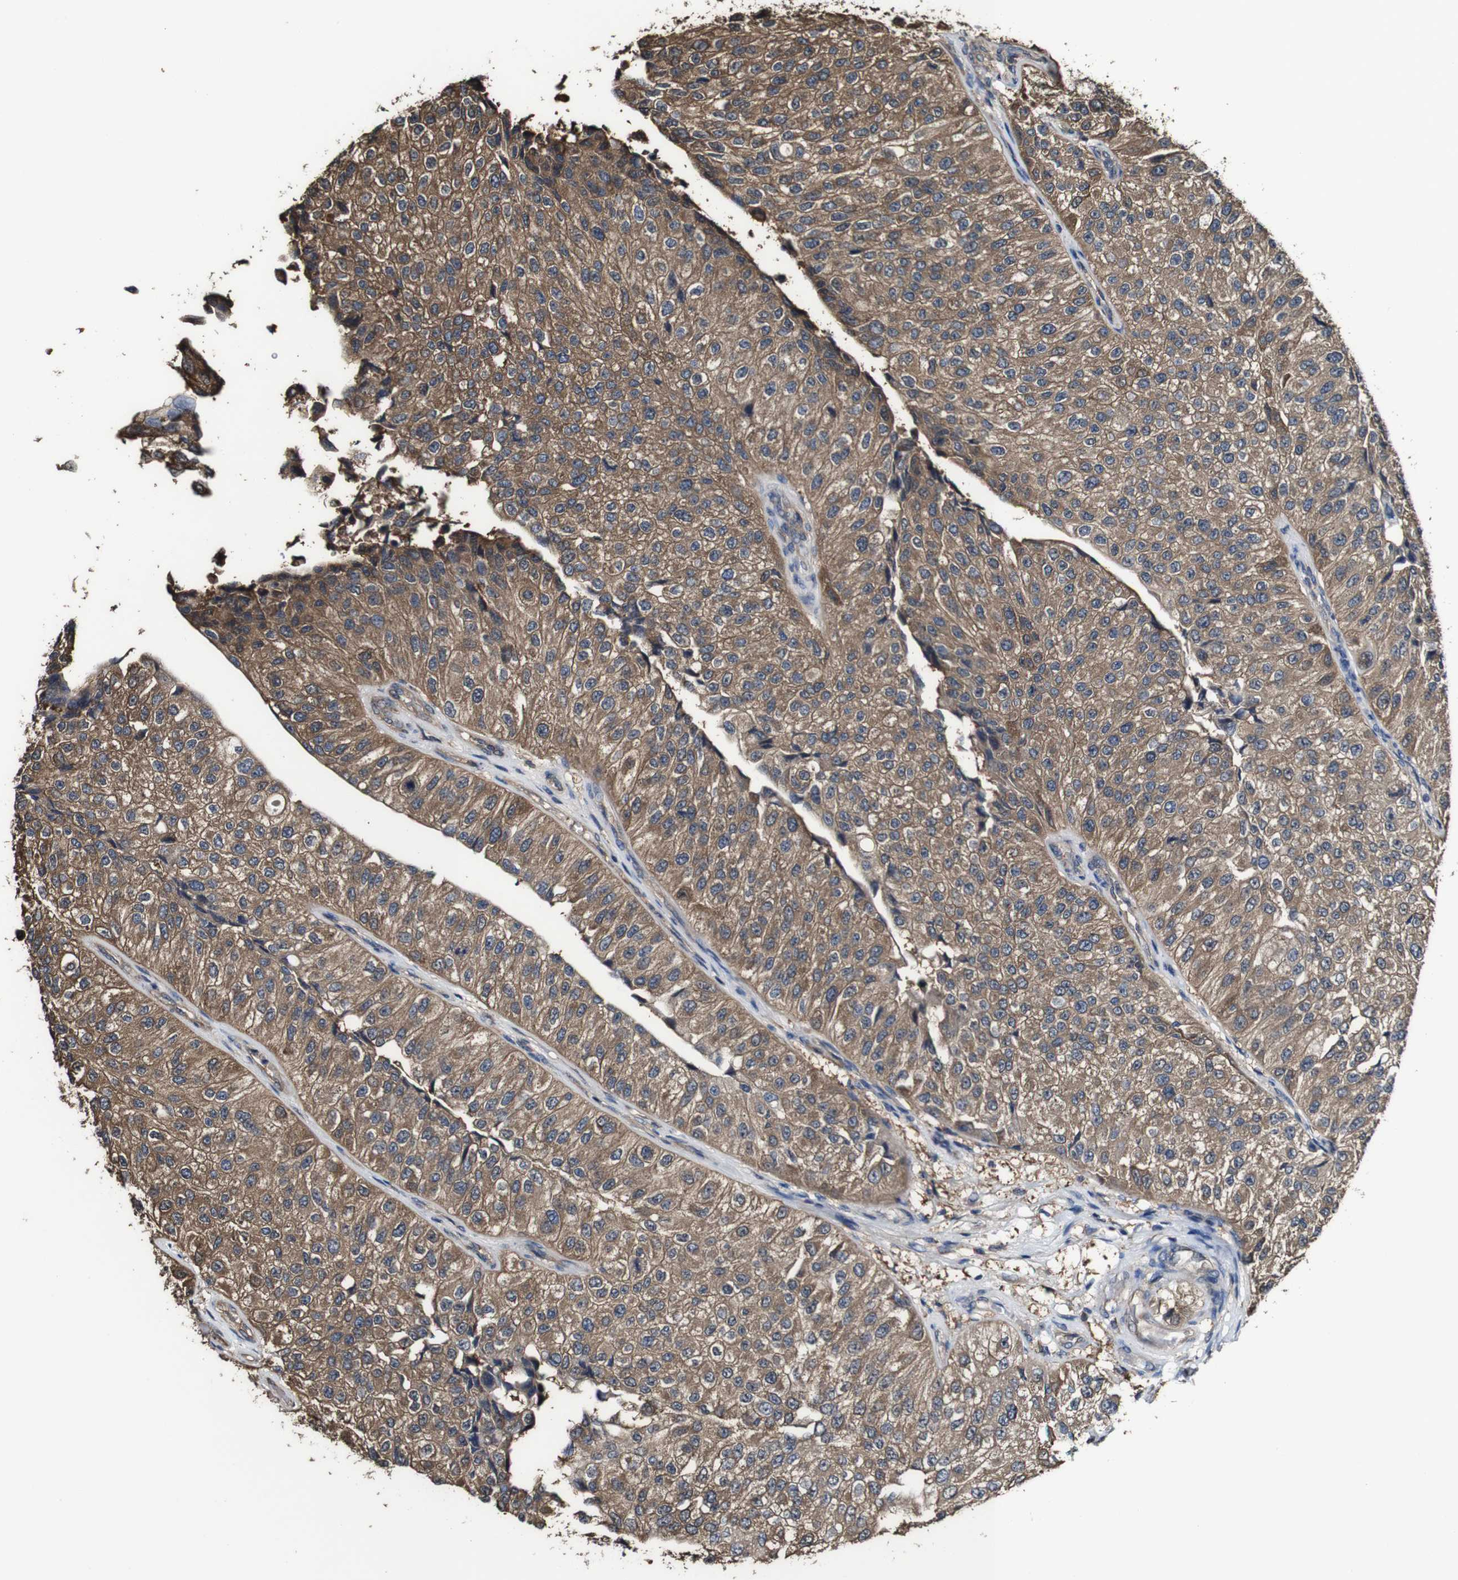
{"staining": {"intensity": "moderate", "quantity": ">75%", "location": "cytoplasmic/membranous"}, "tissue": "urothelial cancer", "cell_type": "Tumor cells", "image_type": "cancer", "snomed": [{"axis": "morphology", "description": "Urothelial carcinoma, High grade"}, {"axis": "topography", "description": "Kidney"}, {"axis": "topography", "description": "Urinary bladder"}], "caption": "The histopathology image exhibits a brown stain indicating the presence of a protein in the cytoplasmic/membranous of tumor cells in high-grade urothelial carcinoma.", "gene": "PTPRR", "patient": {"sex": "male", "age": 77}}